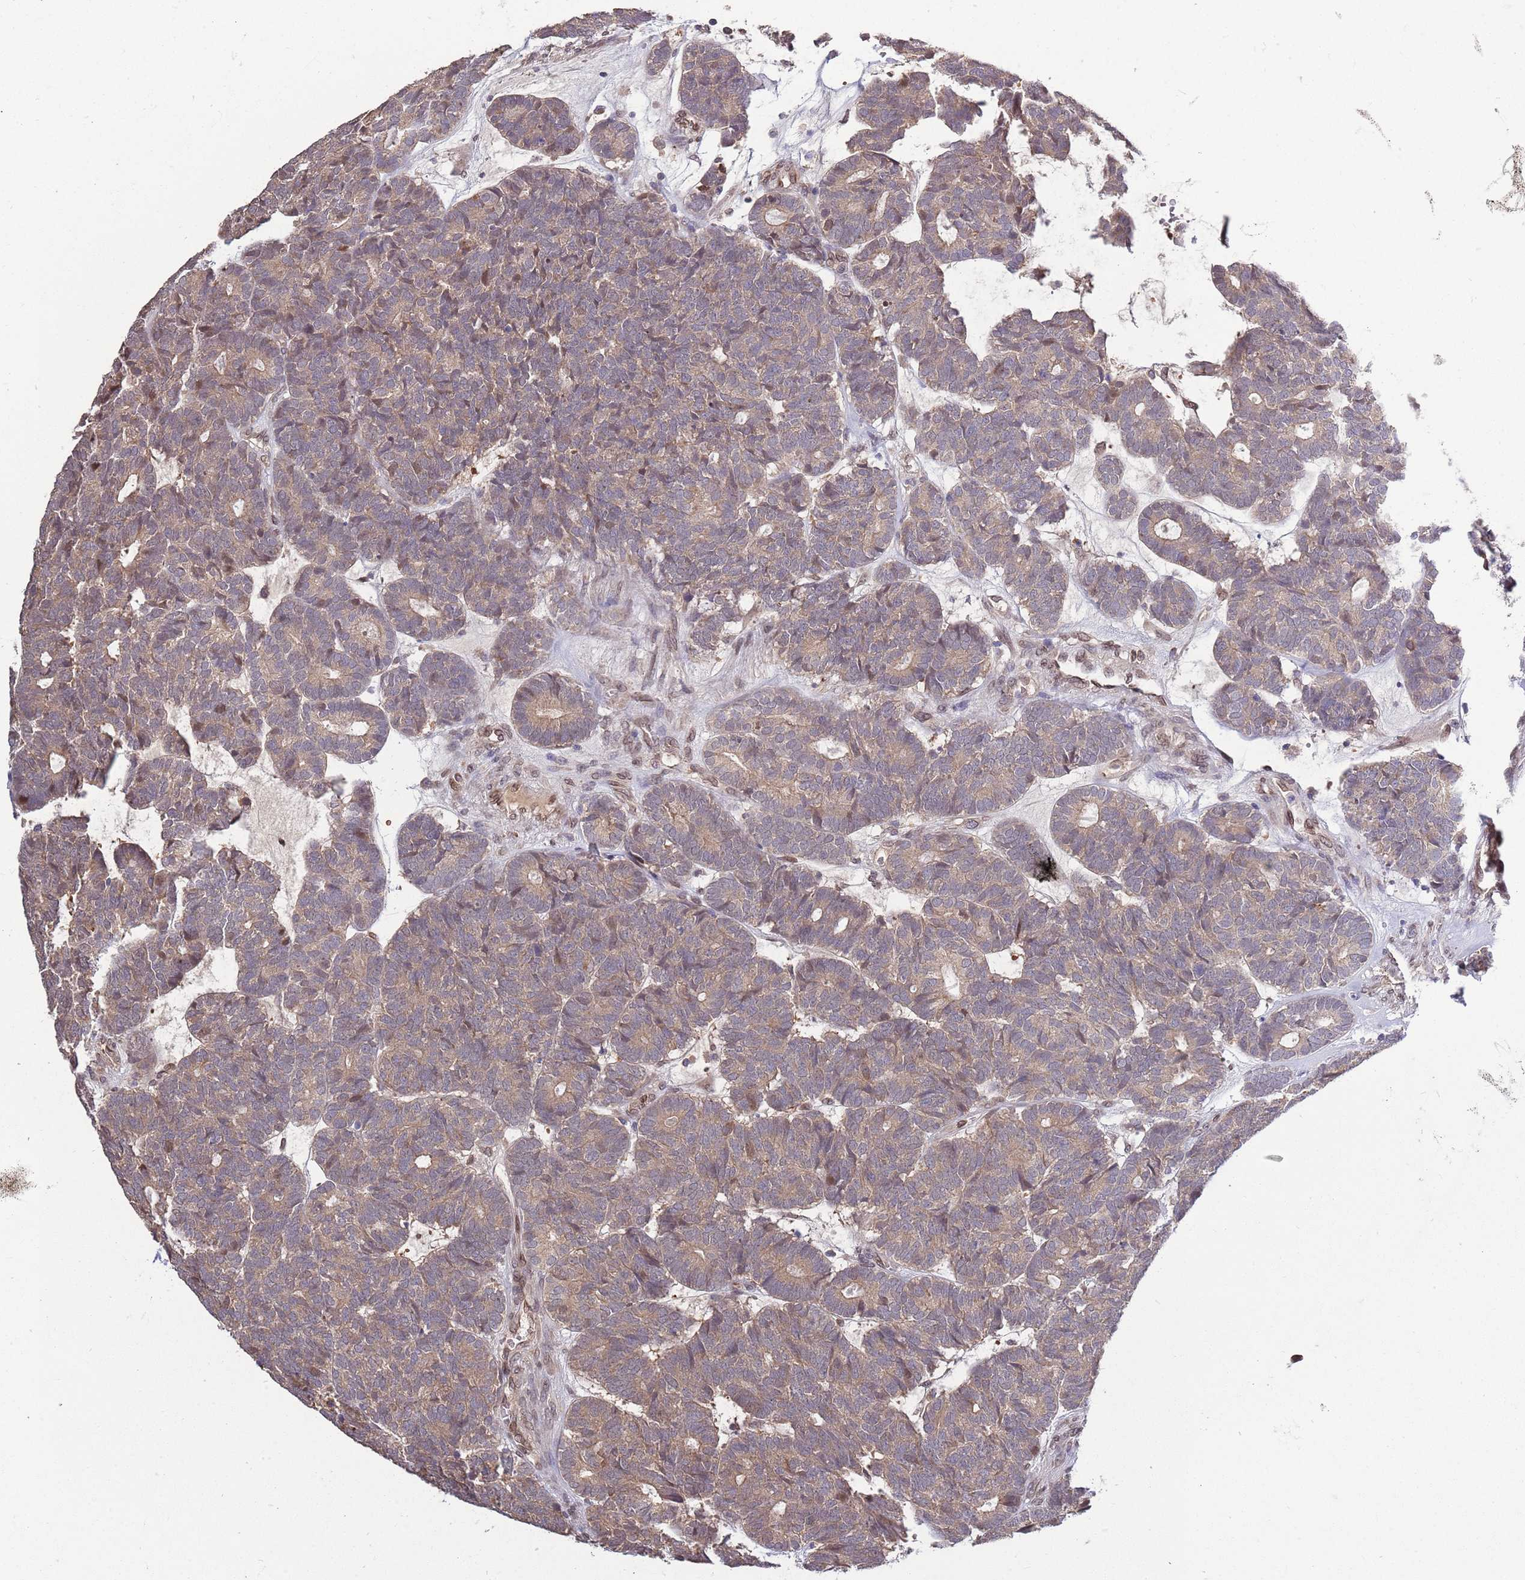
{"staining": {"intensity": "weak", "quantity": ">75%", "location": "cytoplasmic/membranous"}, "tissue": "head and neck cancer", "cell_type": "Tumor cells", "image_type": "cancer", "snomed": [{"axis": "morphology", "description": "Adenocarcinoma, NOS"}, {"axis": "topography", "description": "Head-Neck"}], "caption": "DAB immunohistochemical staining of human adenocarcinoma (head and neck) displays weak cytoplasmic/membranous protein staining in approximately >75% of tumor cells. Immunohistochemistry stains the protein in brown and the nuclei are stained blue.", "gene": "ZNF665", "patient": {"sex": "female", "age": 81}}